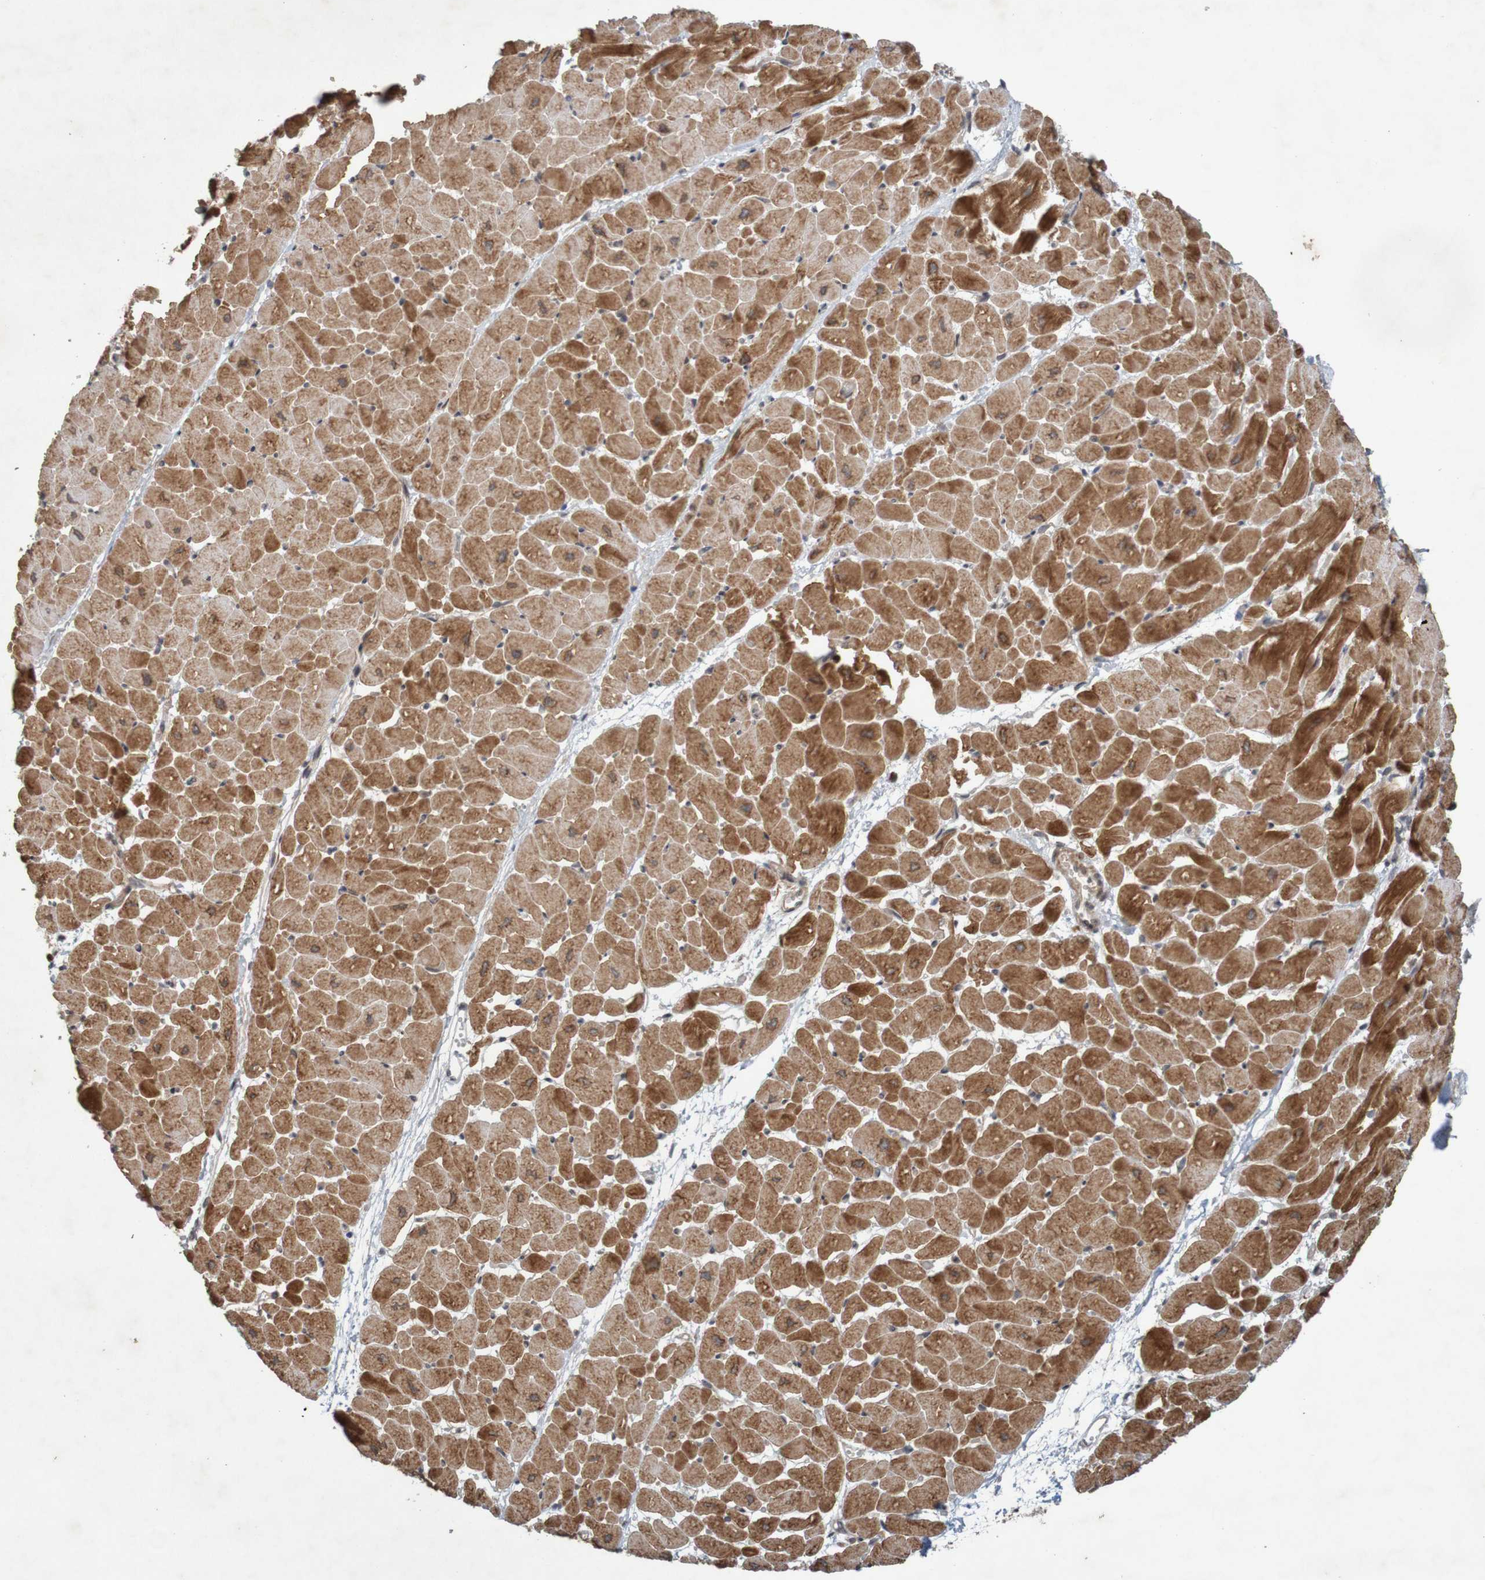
{"staining": {"intensity": "strong", "quantity": ">75%", "location": "cytoplasmic/membranous"}, "tissue": "heart muscle", "cell_type": "Cardiomyocytes", "image_type": "normal", "snomed": [{"axis": "morphology", "description": "Normal tissue, NOS"}, {"axis": "topography", "description": "Heart"}], "caption": "Strong cytoplasmic/membranous protein expression is present in about >75% of cardiomyocytes in heart muscle. The protein of interest is stained brown, and the nuclei are stained in blue (DAB IHC with brightfield microscopy, high magnification).", "gene": "ARHGEF11", "patient": {"sex": "male", "age": 45}}